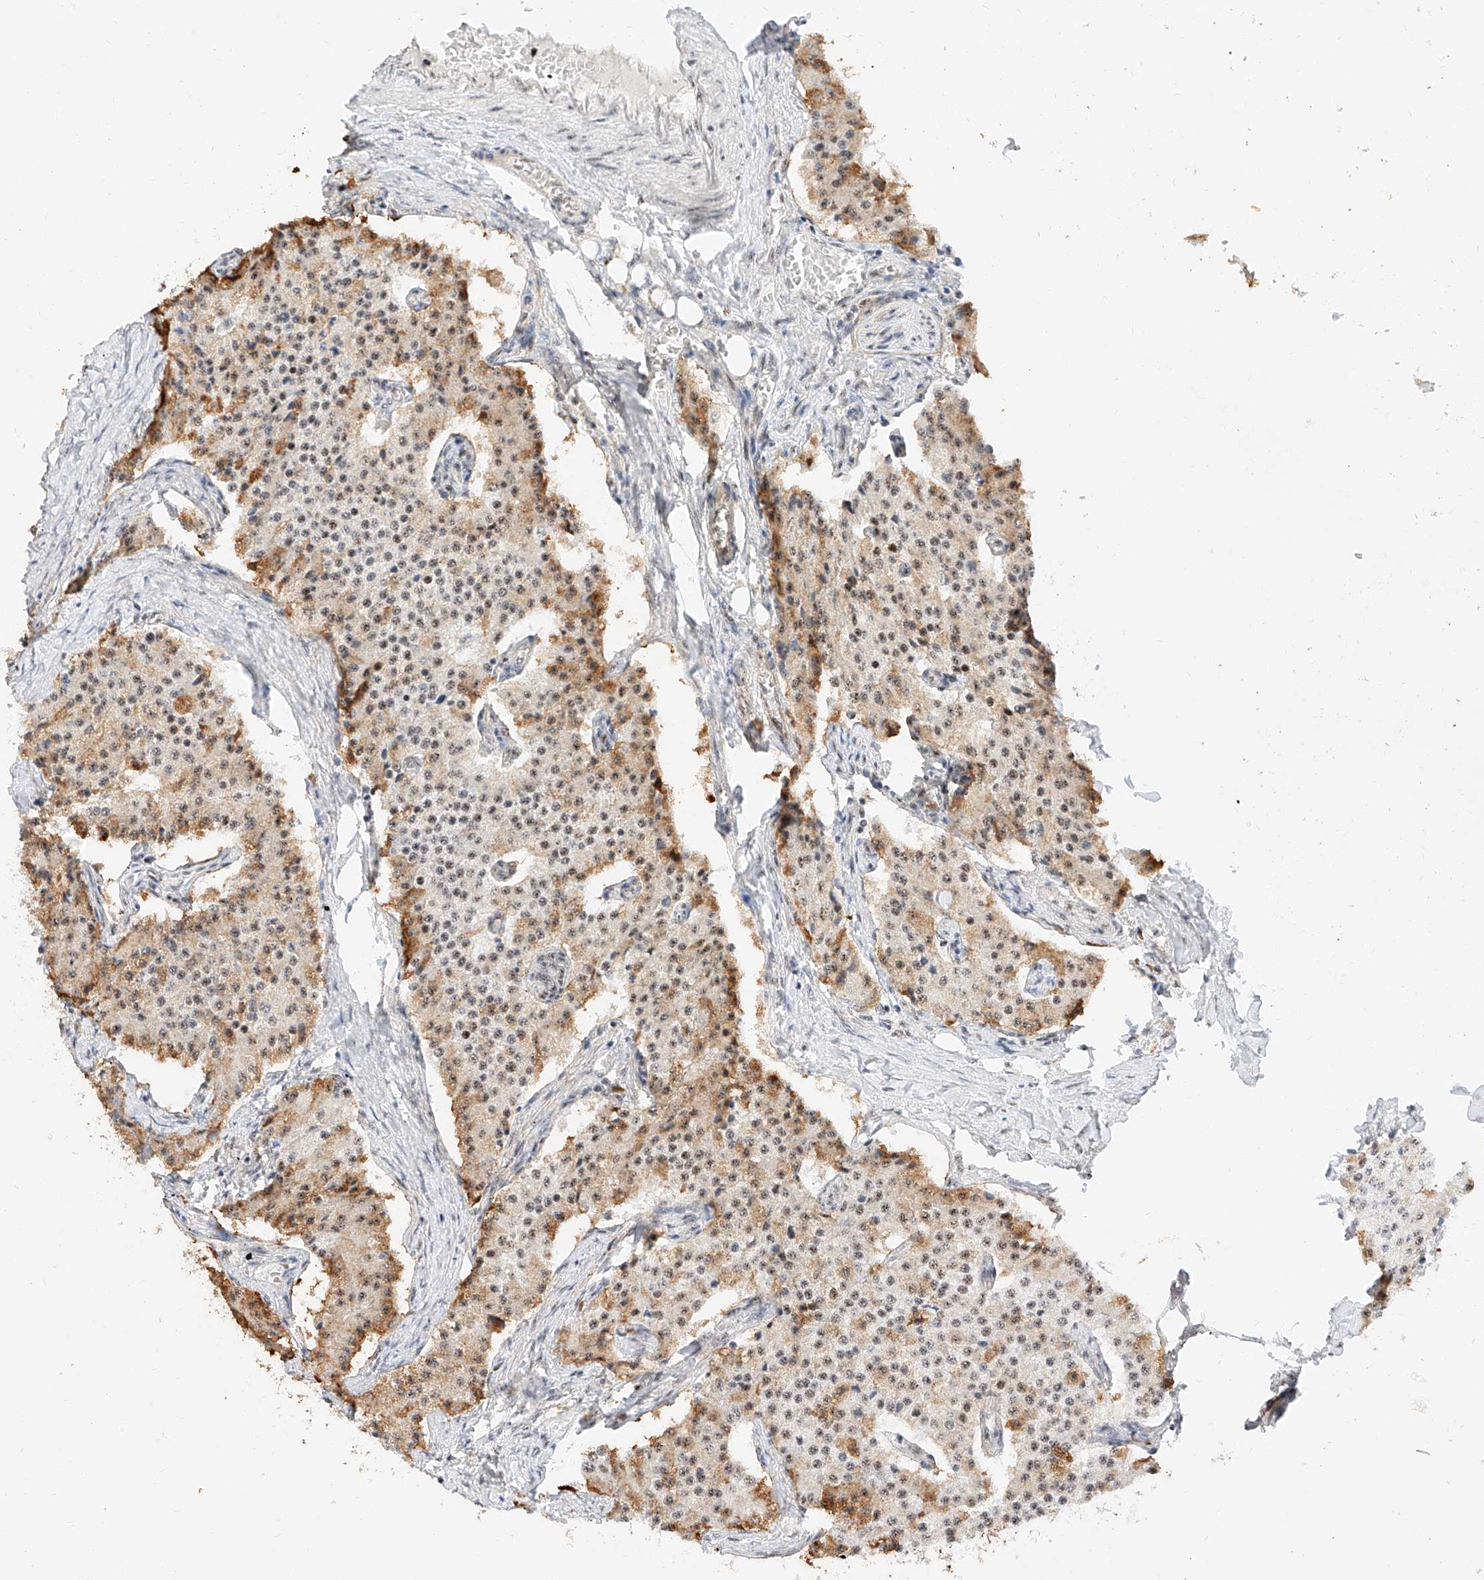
{"staining": {"intensity": "moderate", "quantity": "25%-75%", "location": "cytoplasmic/membranous,nuclear"}, "tissue": "carcinoid", "cell_type": "Tumor cells", "image_type": "cancer", "snomed": [{"axis": "morphology", "description": "Carcinoid, malignant, NOS"}, {"axis": "topography", "description": "Colon"}], "caption": "Tumor cells reveal moderate cytoplasmic/membranous and nuclear positivity in approximately 25%-75% of cells in carcinoid.", "gene": "ATXN7L2", "patient": {"sex": "female", "age": 52}}